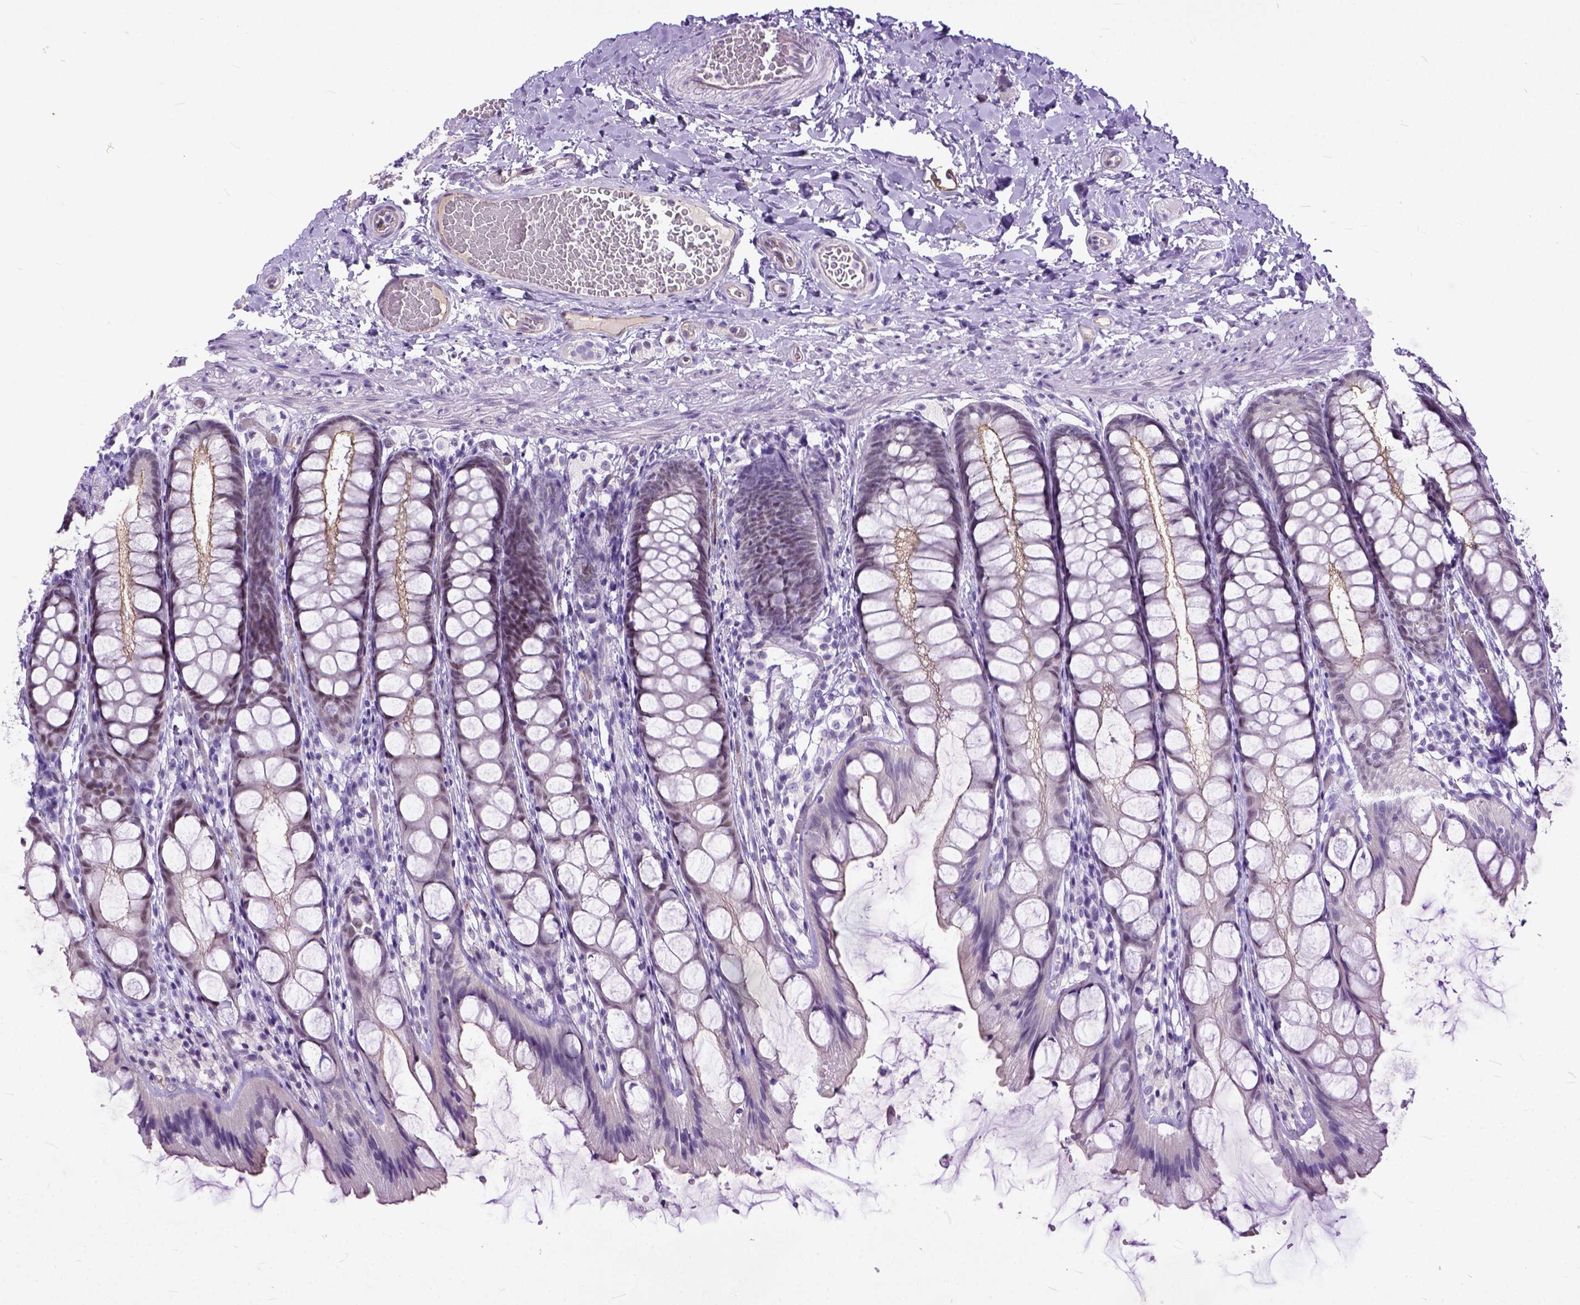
{"staining": {"intensity": "negative", "quantity": "none", "location": "none"}, "tissue": "colon", "cell_type": "Endothelial cells", "image_type": "normal", "snomed": [{"axis": "morphology", "description": "Normal tissue, NOS"}, {"axis": "topography", "description": "Colon"}], "caption": "This is a image of IHC staining of benign colon, which shows no expression in endothelial cells.", "gene": "ADGRF1", "patient": {"sex": "male", "age": 47}}